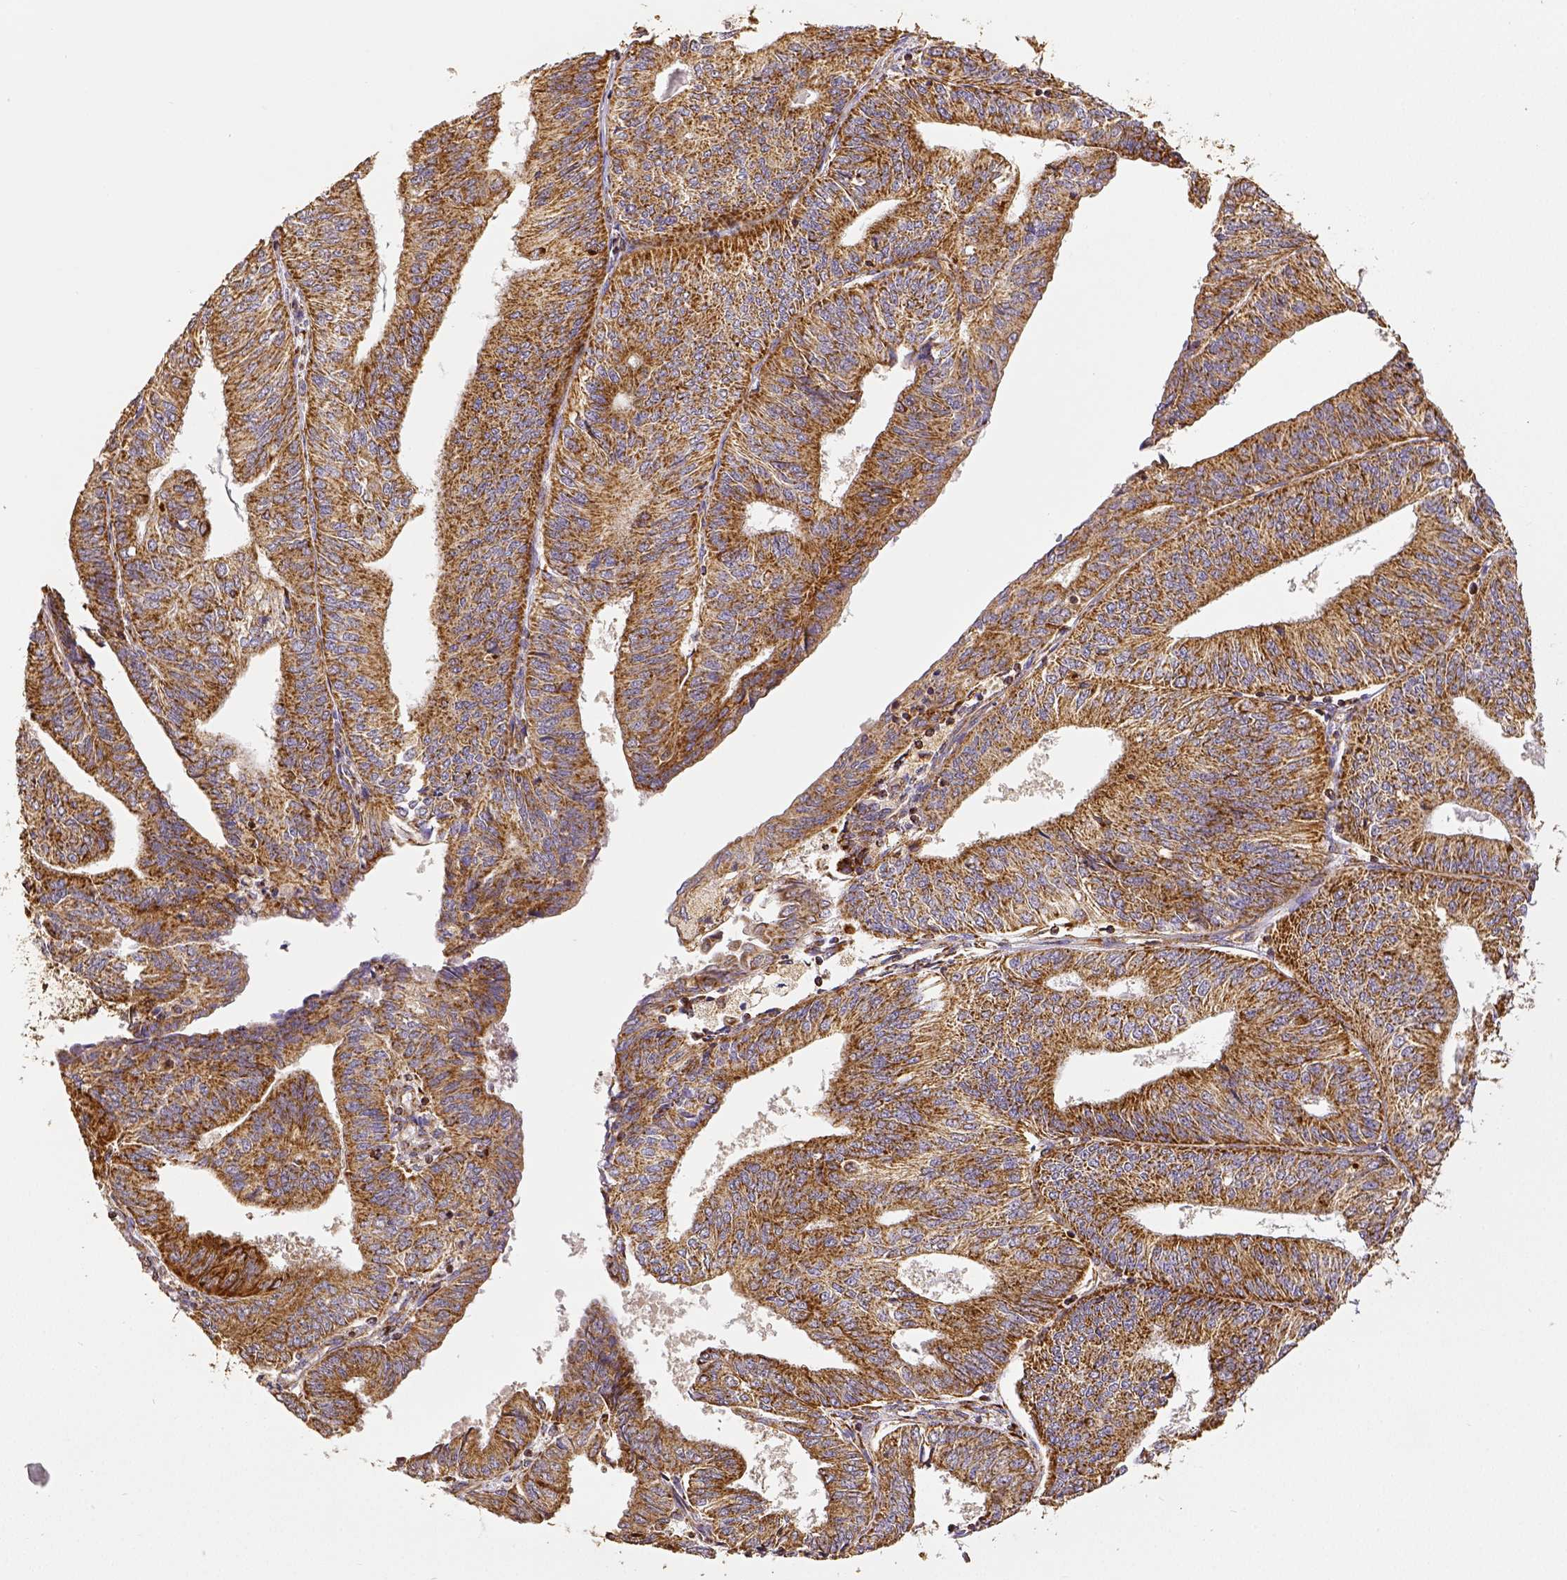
{"staining": {"intensity": "moderate", "quantity": ">75%", "location": "cytoplasmic/membranous"}, "tissue": "endometrial cancer", "cell_type": "Tumor cells", "image_type": "cancer", "snomed": [{"axis": "morphology", "description": "Adenocarcinoma, NOS"}, {"axis": "topography", "description": "Endometrium"}], "caption": "Immunohistochemical staining of endometrial adenocarcinoma shows medium levels of moderate cytoplasmic/membranous protein expression in approximately >75% of tumor cells. (DAB = brown stain, brightfield microscopy at high magnification).", "gene": "SDHB", "patient": {"sex": "female", "age": 58}}